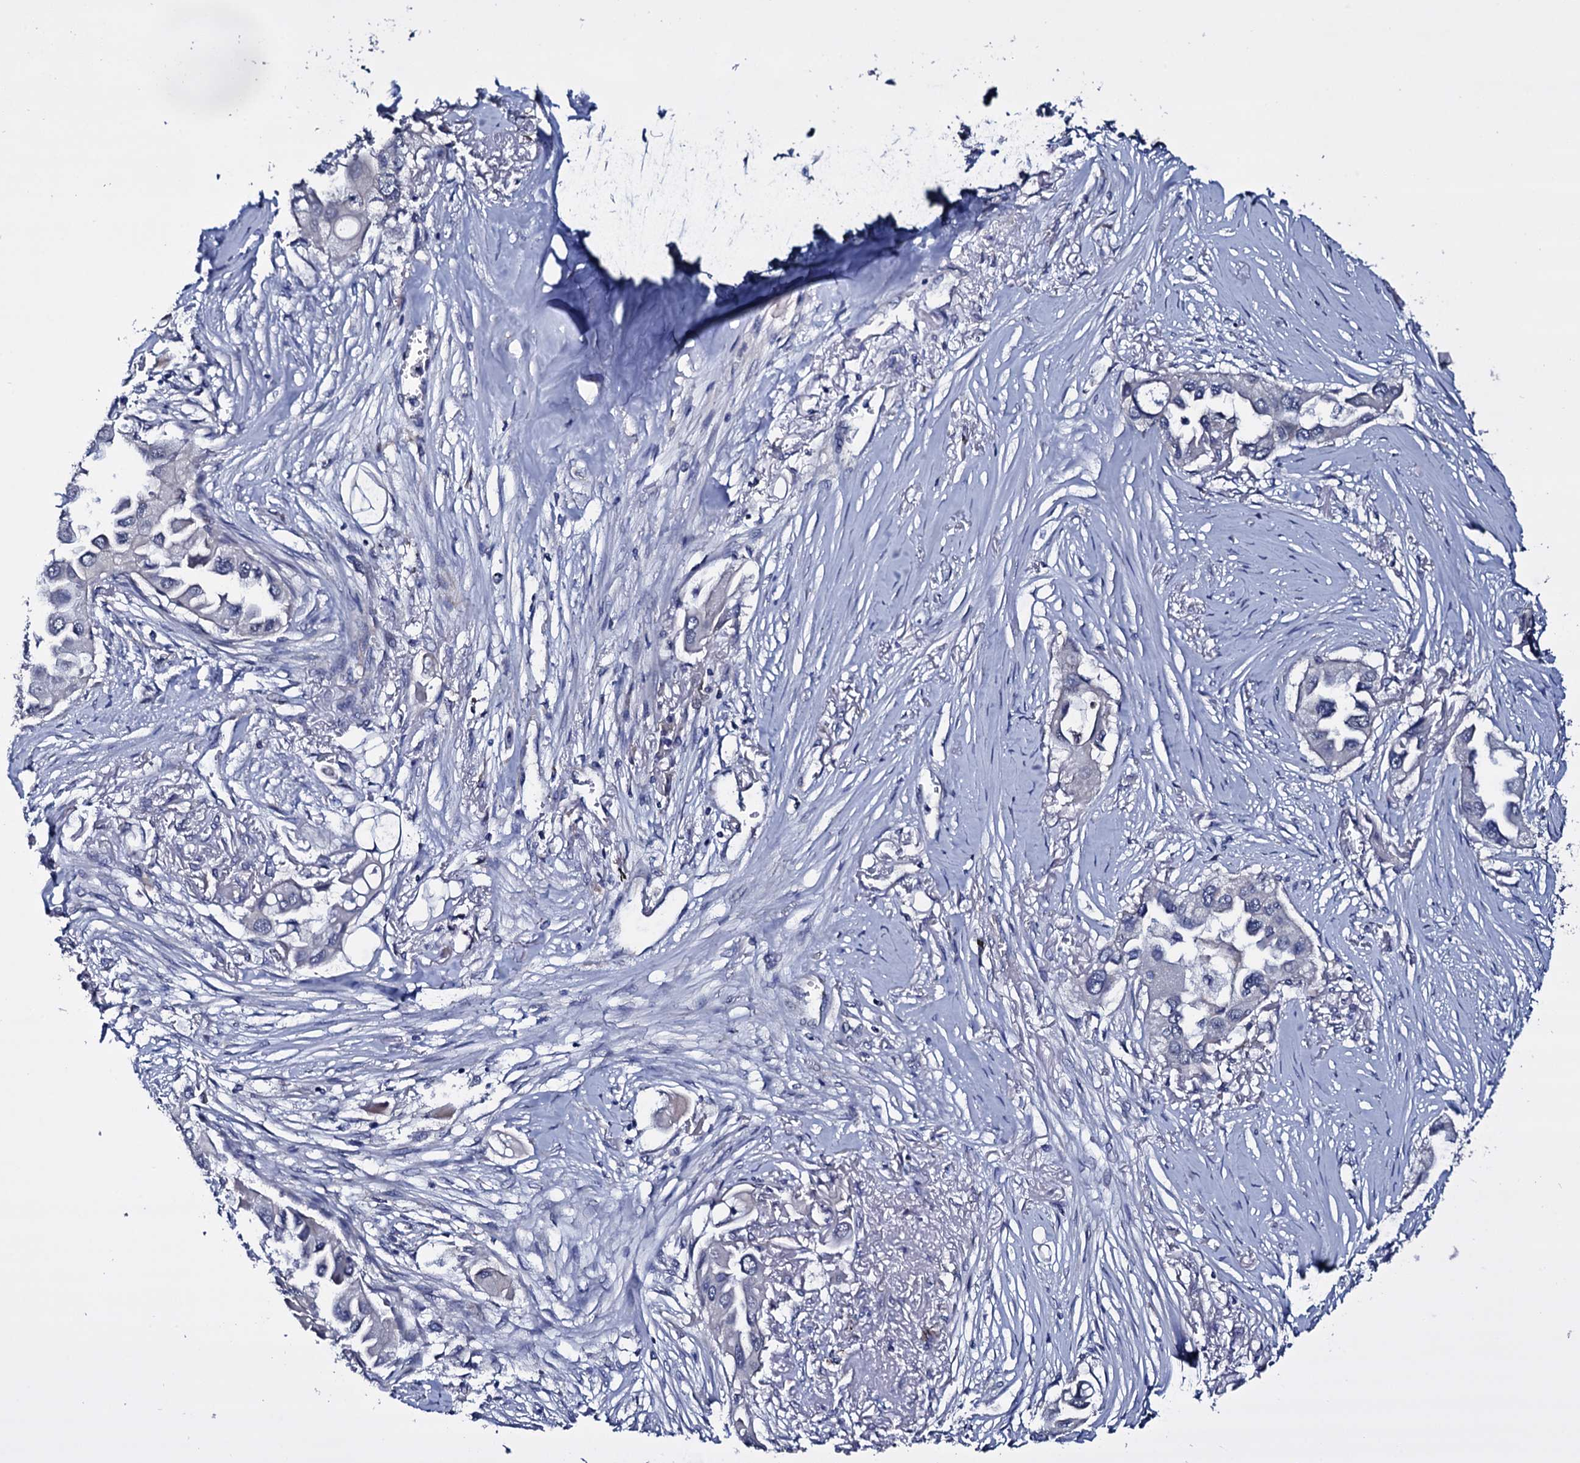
{"staining": {"intensity": "negative", "quantity": "none", "location": "none"}, "tissue": "lung cancer", "cell_type": "Tumor cells", "image_type": "cancer", "snomed": [{"axis": "morphology", "description": "Adenocarcinoma, NOS"}, {"axis": "topography", "description": "Lung"}], "caption": "IHC photomicrograph of human adenocarcinoma (lung) stained for a protein (brown), which exhibits no expression in tumor cells.", "gene": "BCL2L14", "patient": {"sex": "female", "age": 76}}